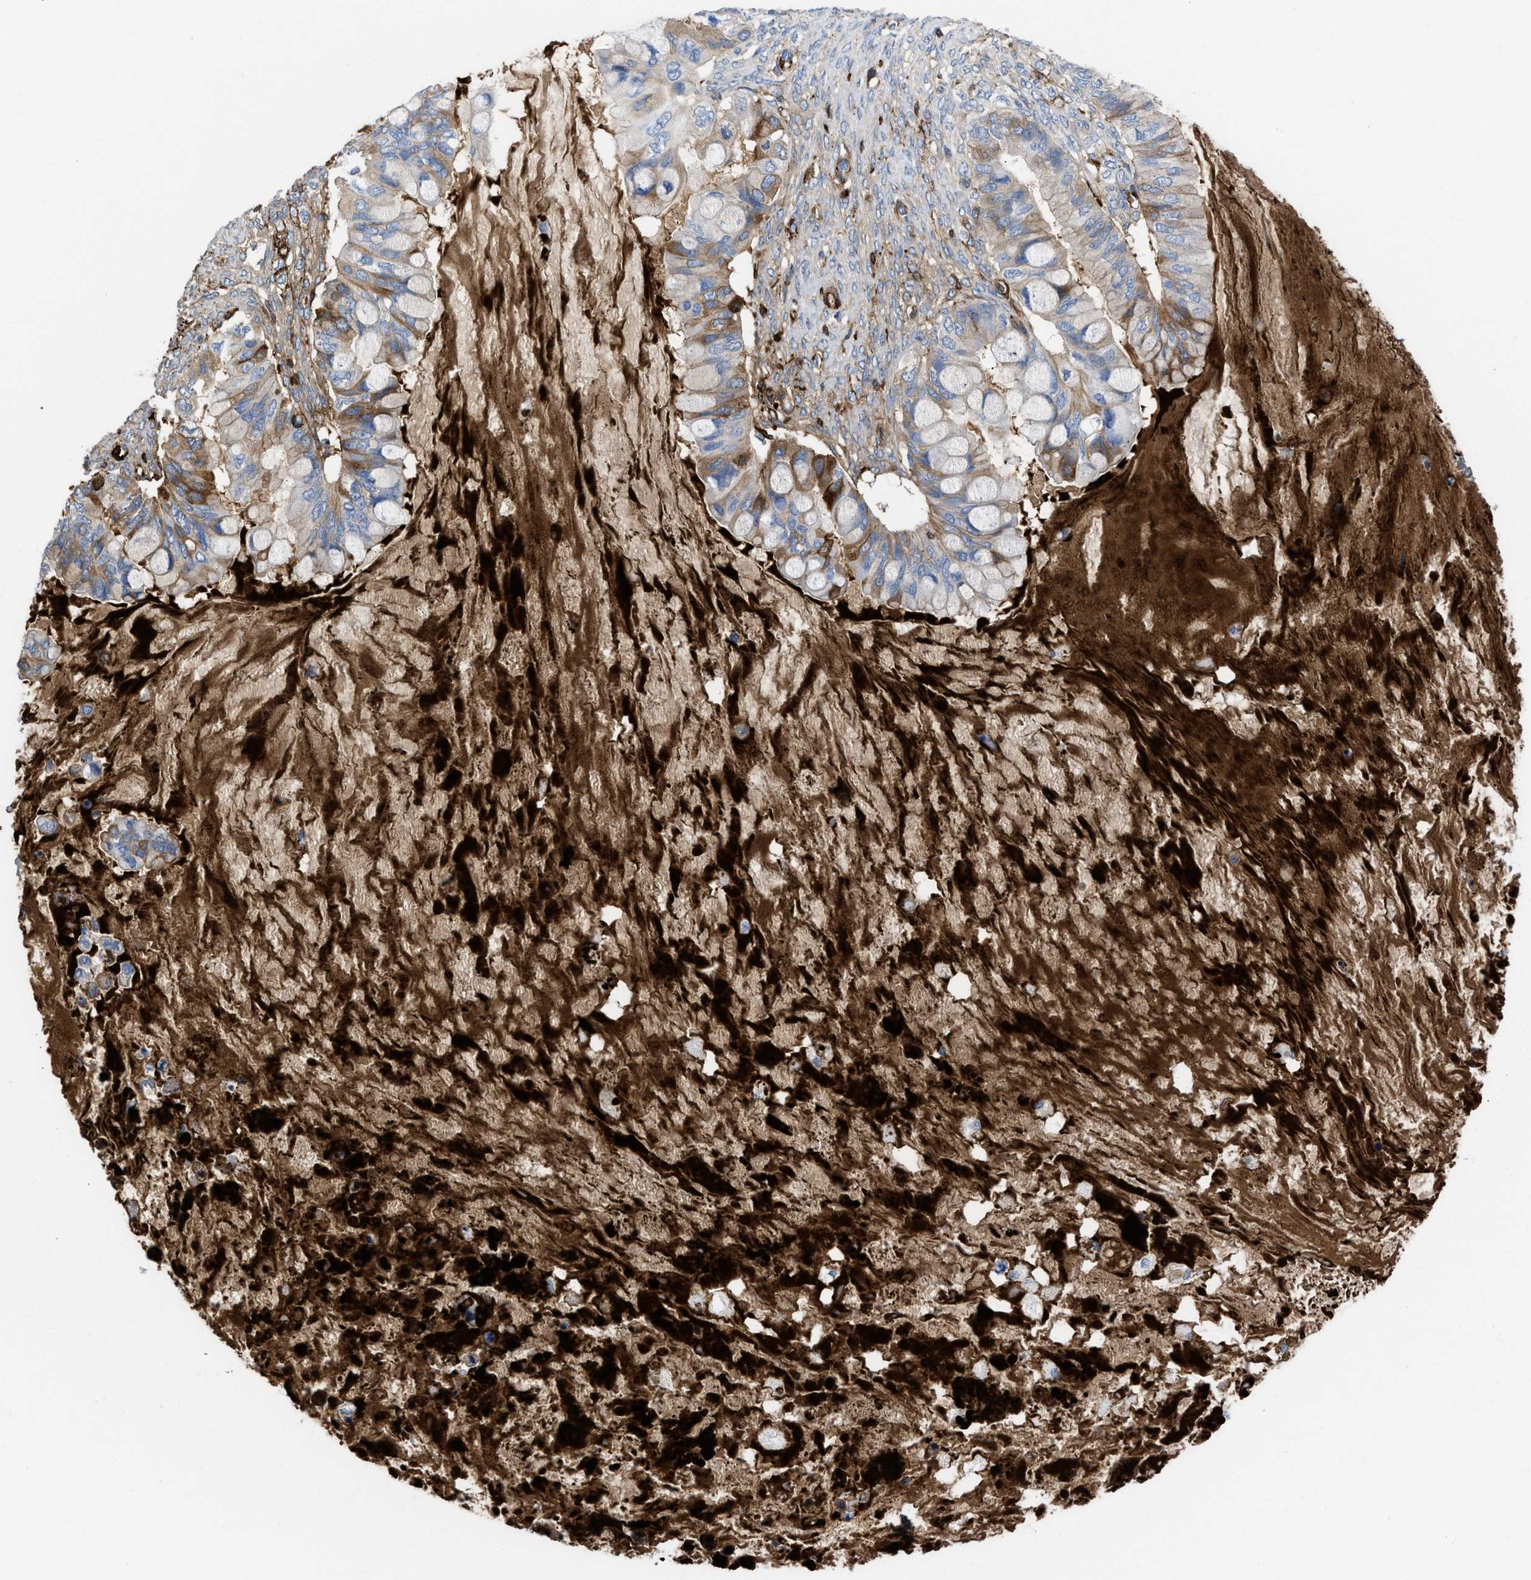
{"staining": {"intensity": "moderate", "quantity": "25%-75%", "location": "cytoplasmic/membranous"}, "tissue": "ovarian cancer", "cell_type": "Tumor cells", "image_type": "cancer", "snomed": [{"axis": "morphology", "description": "Cystadenocarcinoma, mucinous, NOS"}, {"axis": "topography", "description": "Ovary"}], "caption": "Mucinous cystadenocarcinoma (ovarian) was stained to show a protein in brown. There is medium levels of moderate cytoplasmic/membranous staining in about 25%-75% of tumor cells.", "gene": "LEF1", "patient": {"sex": "female", "age": 80}}